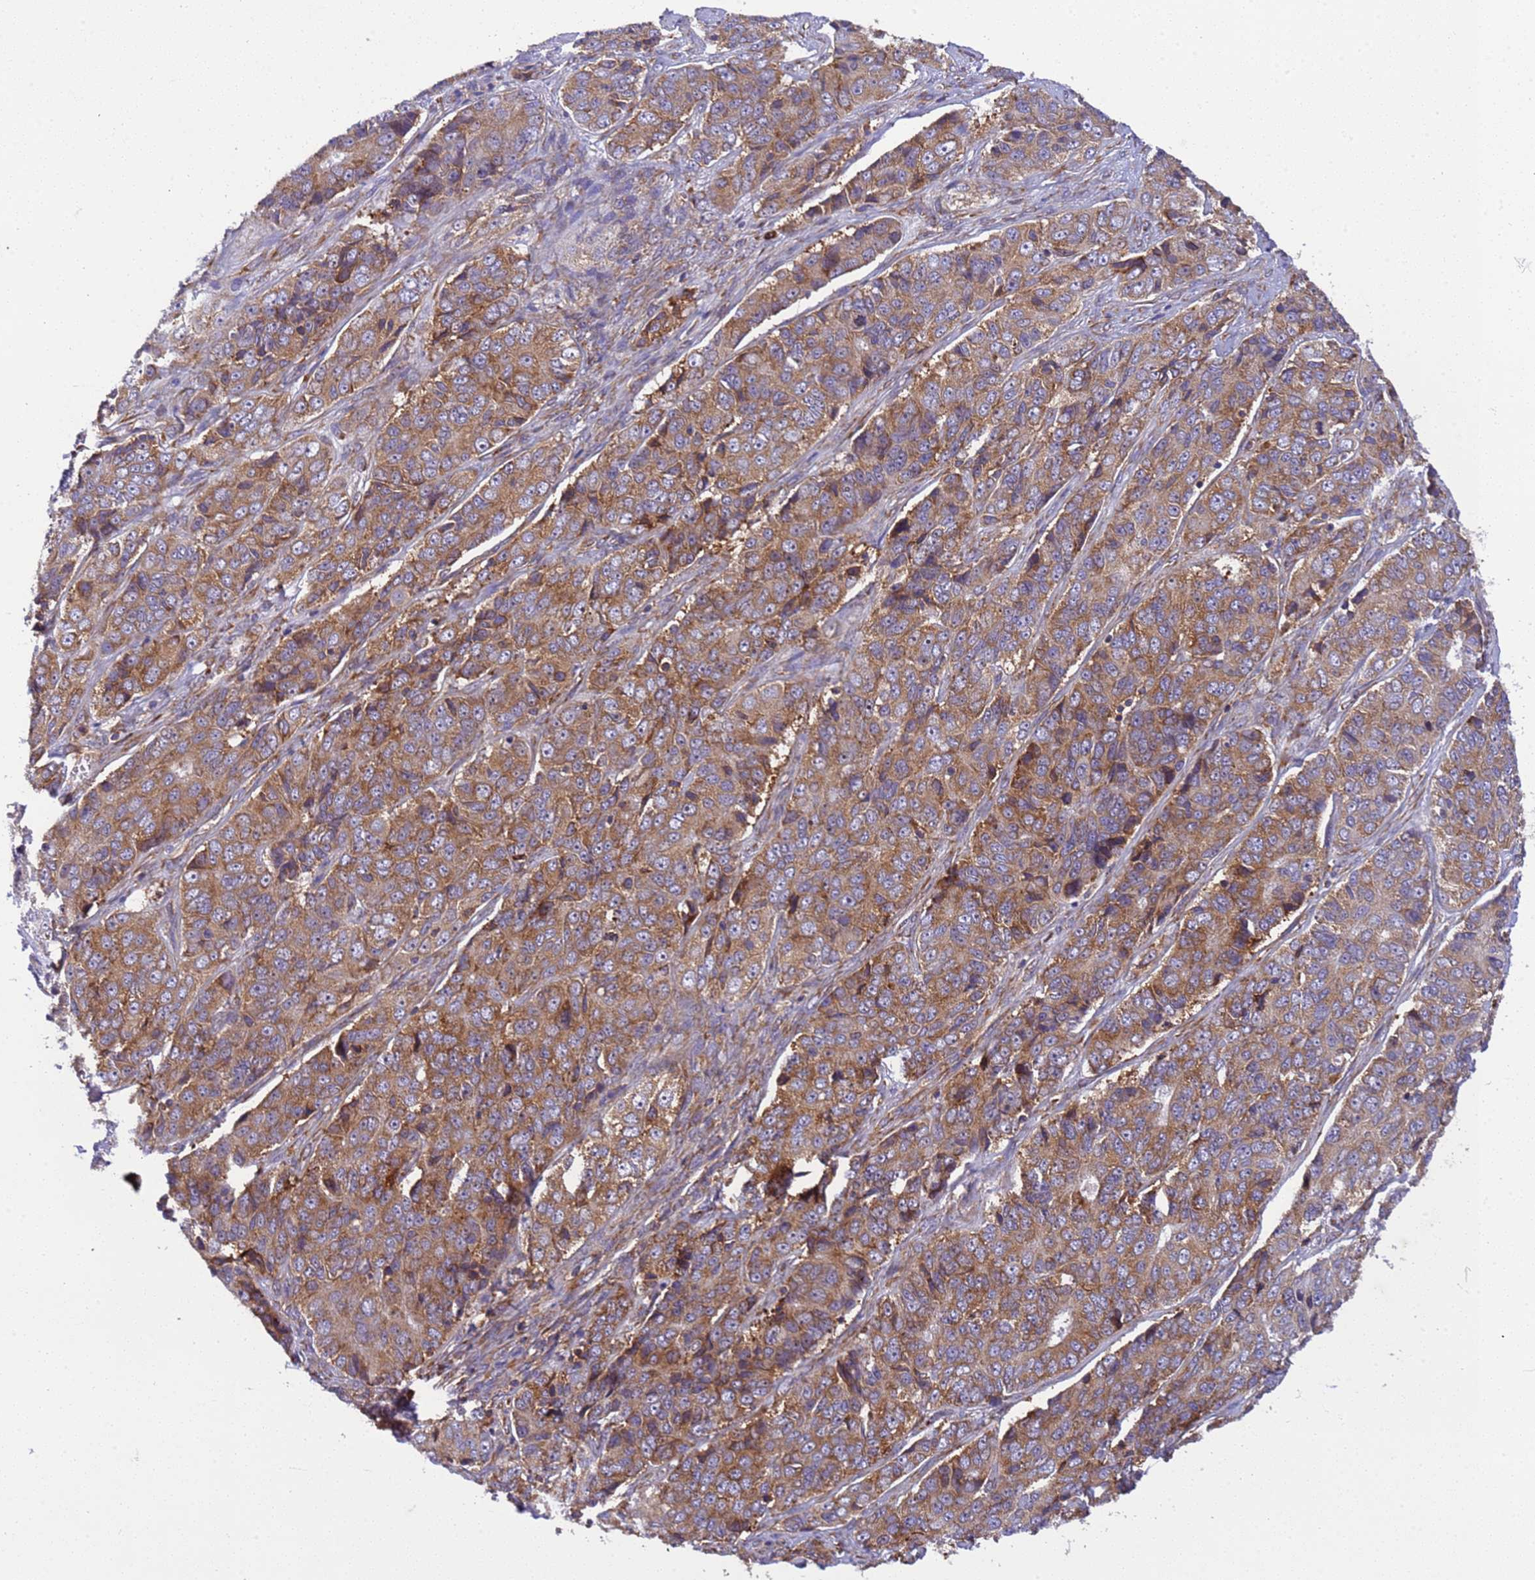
{"staining": {"intensity": "moderate", "quantity": ">75%", "location": "cytoplasmic/membranous"}, "tissue": "ovarian cancer", "cell_type": "Tumor cells", "image_type": "cancer", "snomed": [{"axis": "morphology", "description": "Carcinoma, endometroid"}, {"axis": "topography", "description": "Ovary"}], "caption": "This is an image of immunohistochemistry staining of endometroid carcinoma (ovarian), which shows moderate positivity in the cytoplasmic/membranous of tumor cells.", "gene": "RPL36", "patient": {"sex": "female", "age": 51}}